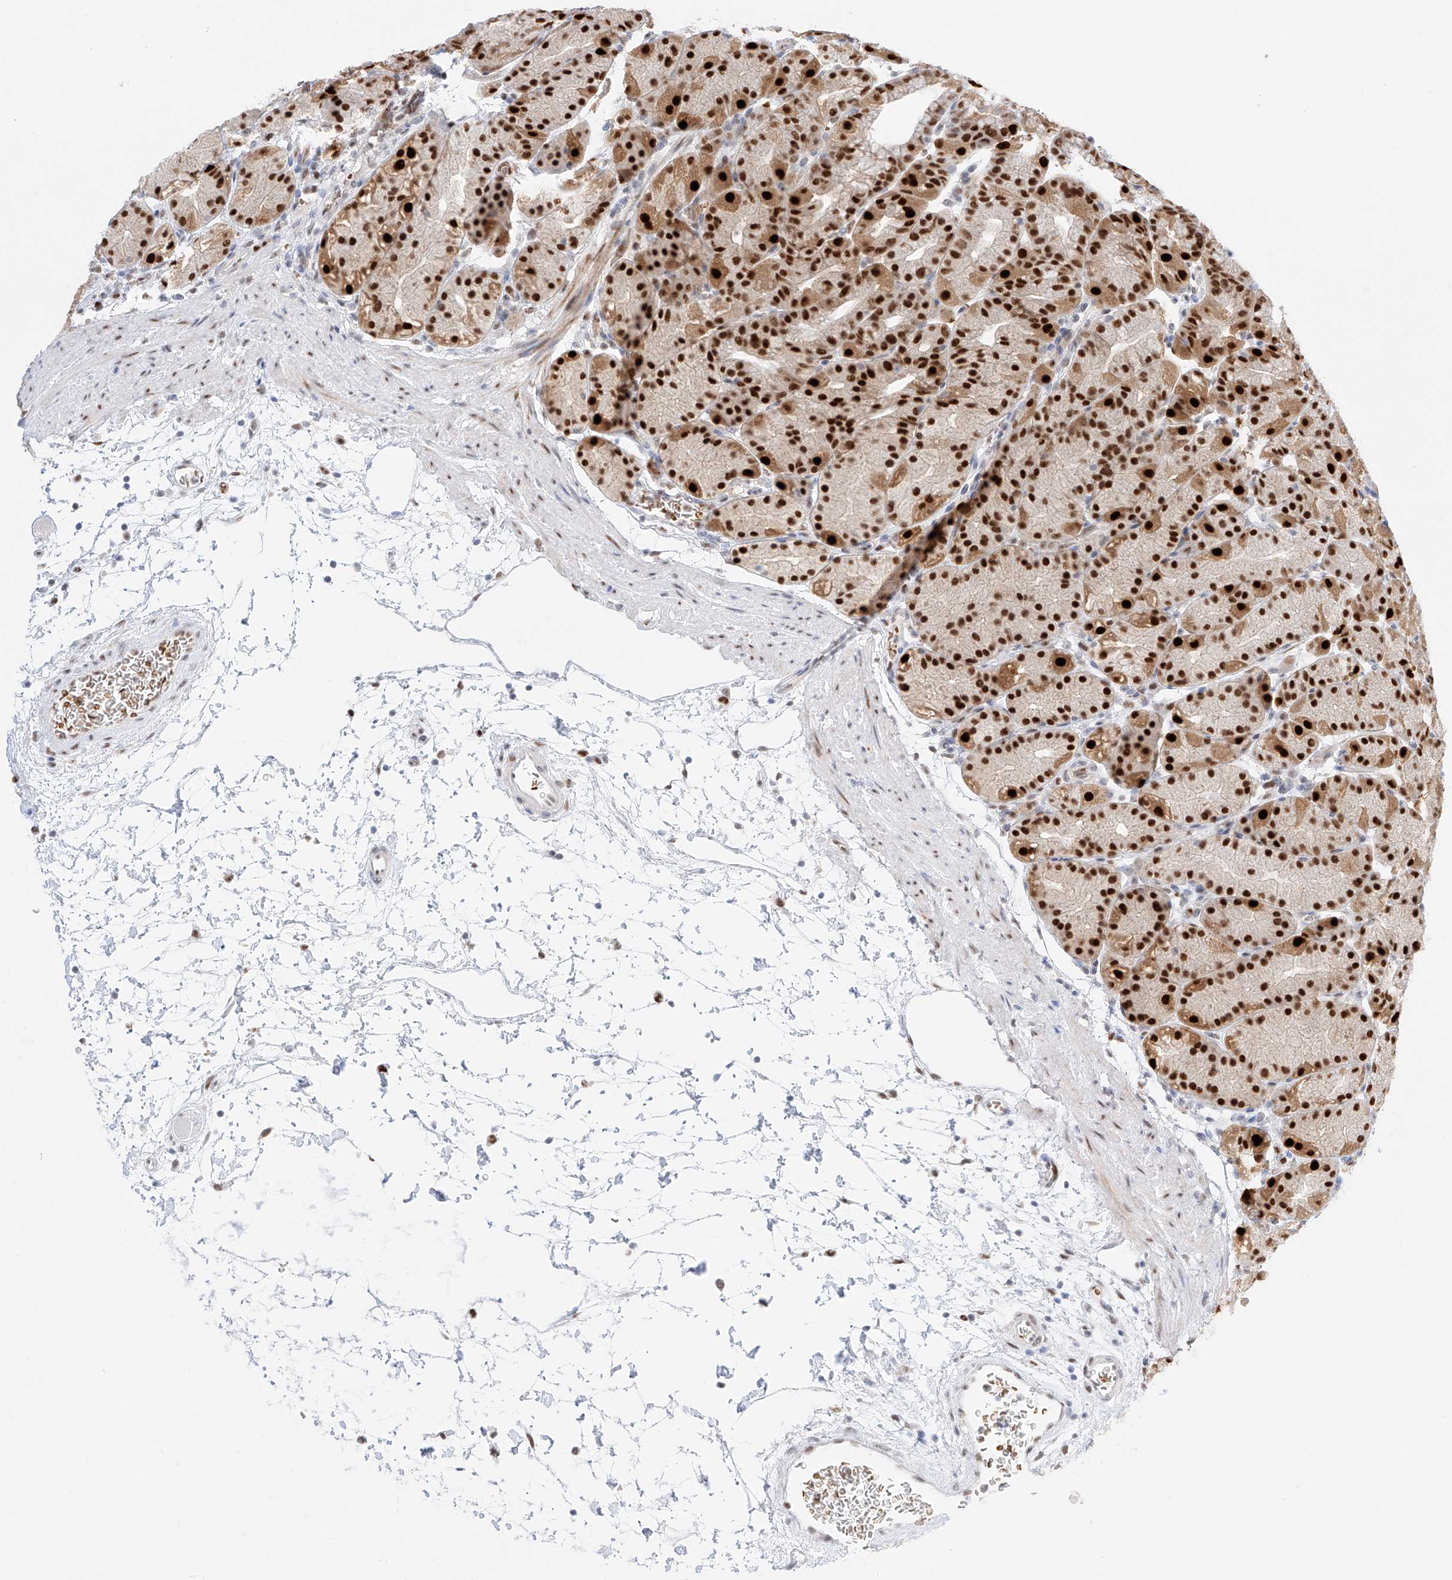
{"staining": {"intensity": "strong", "quantity": ">75%", "location": "cytoplasmic/membranous,nuclear"}, "tissue": "stomach", "cell_type": "Glandular cells", "image_type": "normal", "snomed": [{"axis": "morphology", "description": "Normal tissue, NOS"}, {"axis": "topography", "description": "Stomach, upper"}], "caption": "IHC staining of normal stomach, which shows high levels of strong cytoplasmic/membranous,nuclear positivity in approximately >75% of glandular cells indicating strong cytoplasmic/membranous,nuclear protein expression. The staining was performed using DAB (brown) for protein detection and nuclei were counterstained in hematoxylin (blue).", "gene": "APIP", "patient": {"sex": "male", "age": 48}}